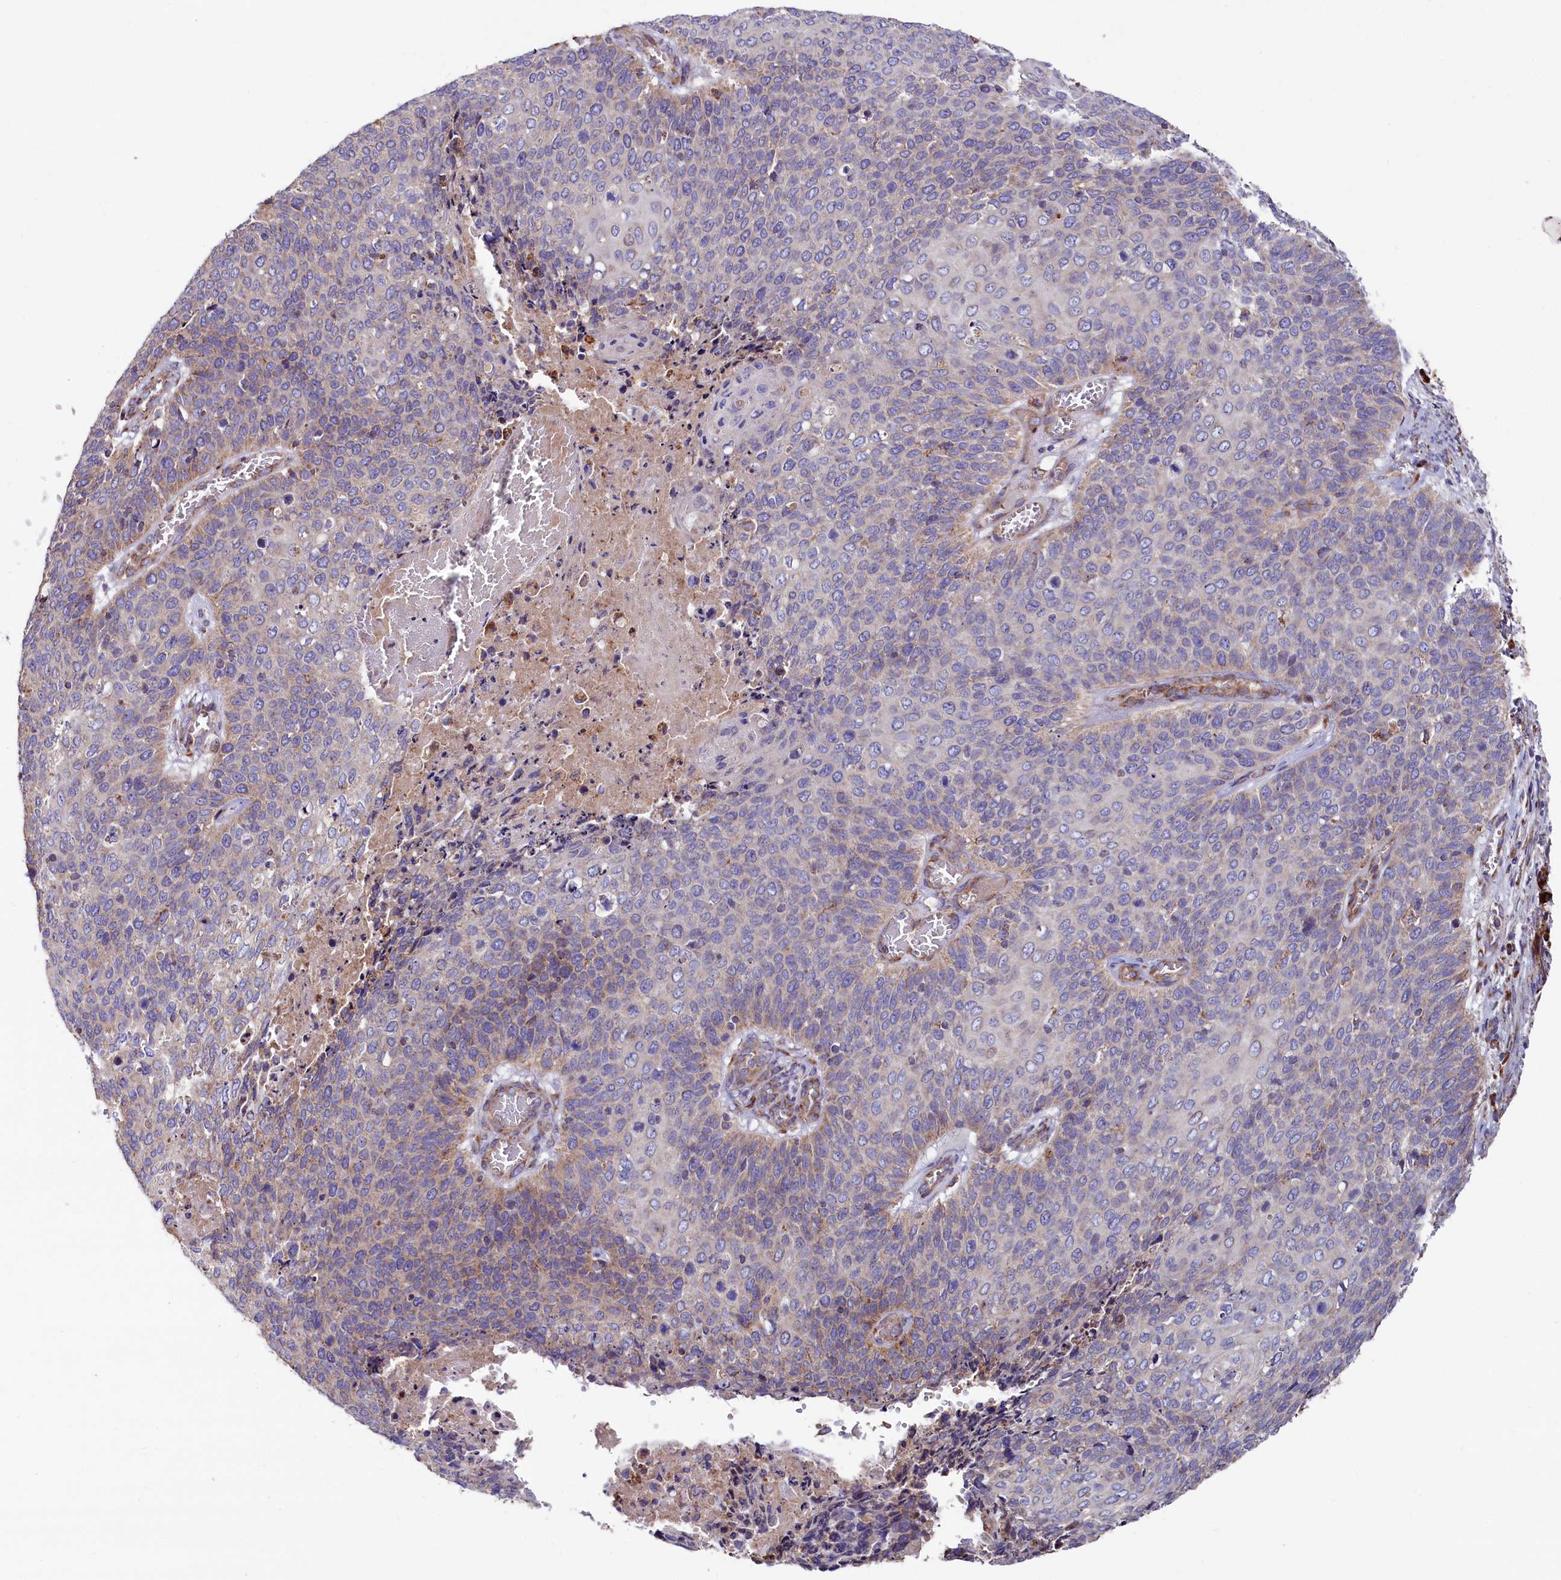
{"staining": {"intensity": "weak", "quantity": "<25%", "location": "cytoplasmic/membranous"}, "tissue": "cervical cancer", "cell_type": "Tumor cells", "image_type": "cancer", "snomed": [{"axis": "morphology", "description": "Squamous cell carcinoma, NOS"}, {"axis": "topography", "description": "Cervix"}], "caption": "Squamous cell carcinoma (cervical) stained for a protein using immunohistochemistry displays no expression tumor cells.", "gene": "ZSWIM1", "patient": {"sex": "female", "age": 39}}